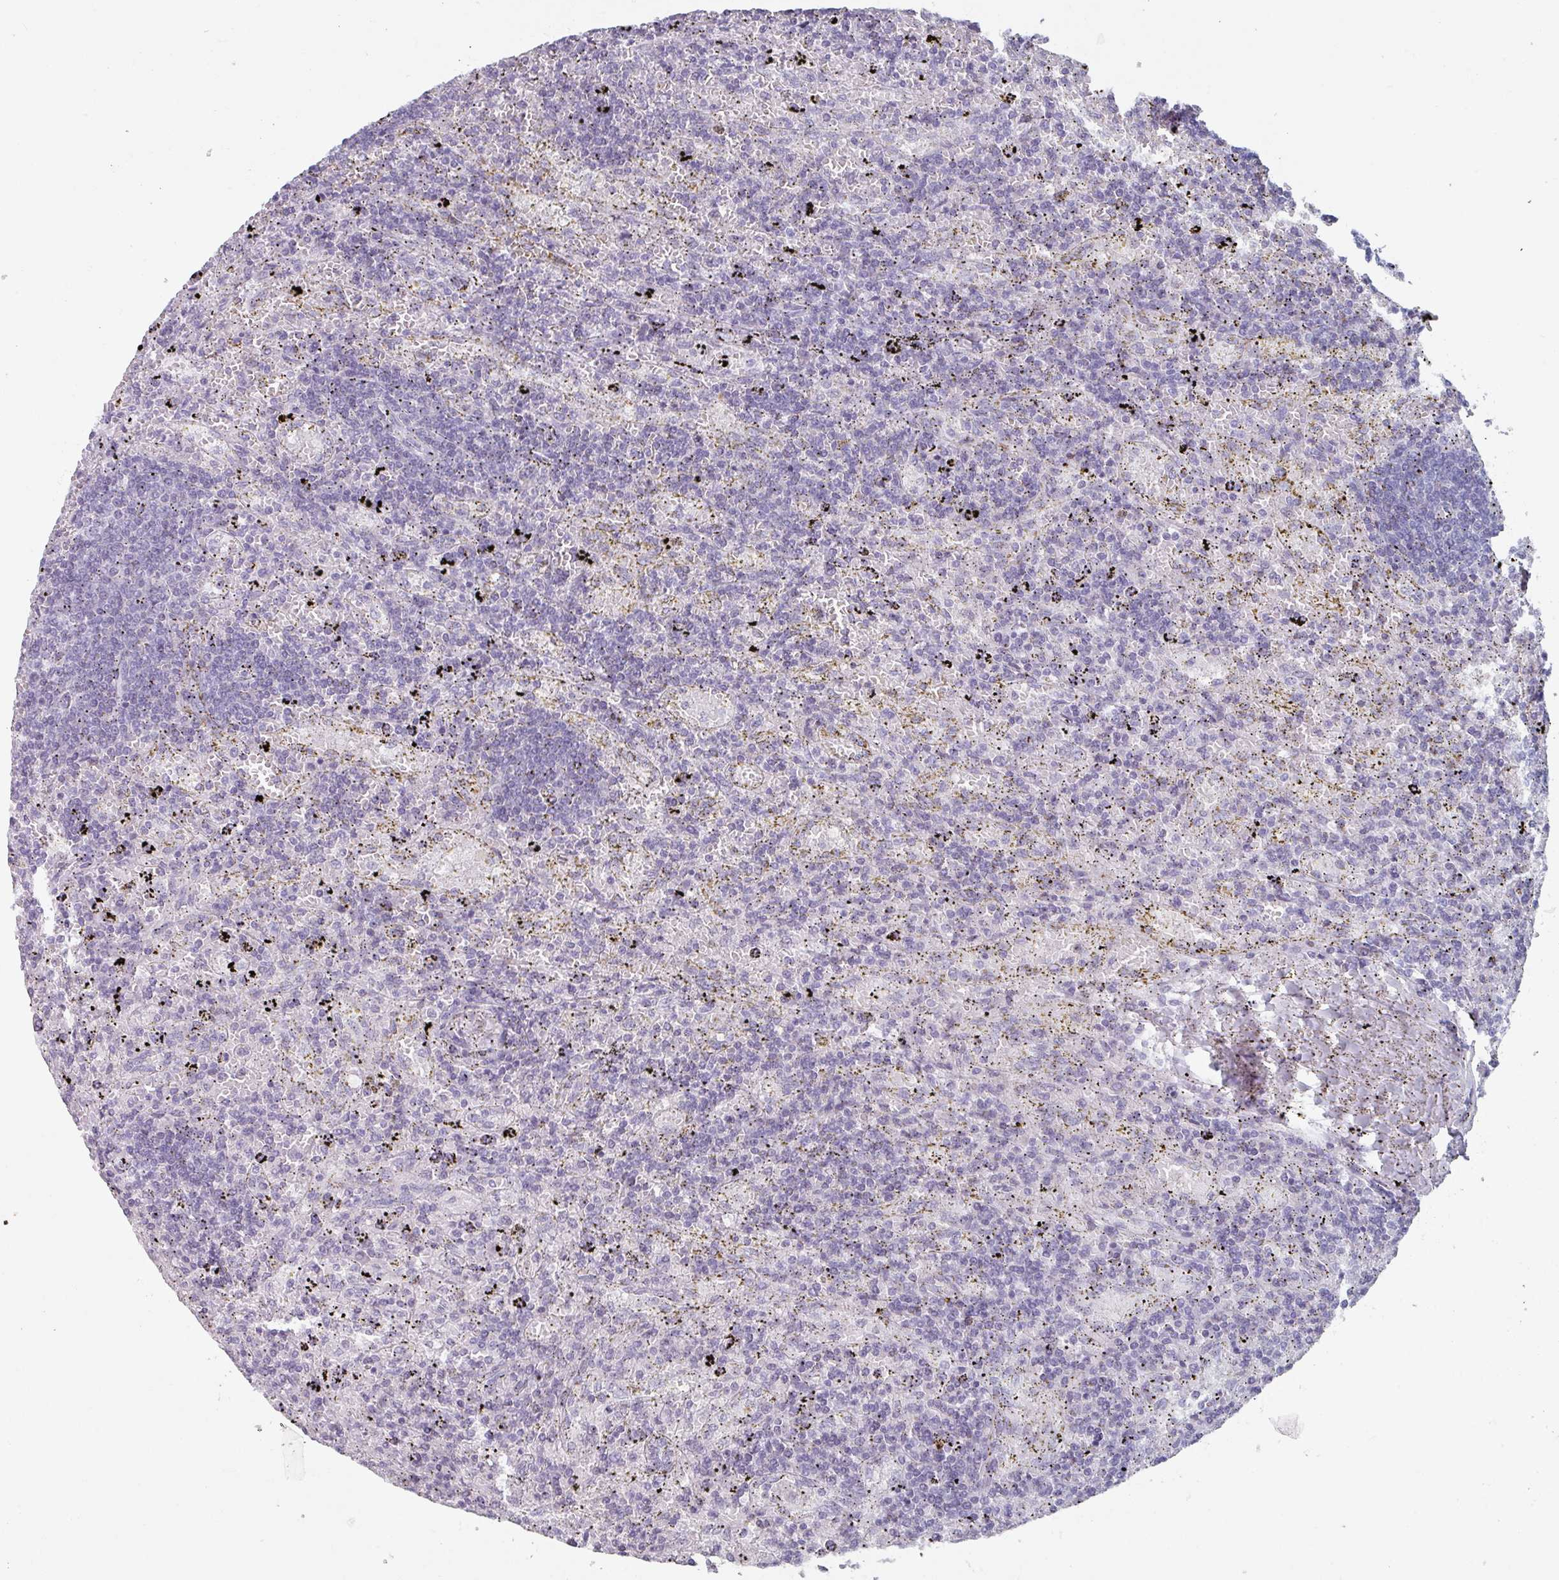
{"staining": {"intensity": "negative", "quantity": "none", "location": "none"}, "tissue": "lymphoma", "cell_type": "Tumor cells", "image_type": "cancer", "snomed": [{"axis": "morphology", "description": "Malignant lymphoma, non-Hodgkin's type, Low grade"}, {"axis": "topography", "description": "Spleen"}], "caption": "Immunohistochemistry histopathology image of neoplastic tissue: lymphoma stained with DAB exhibits no significant protein positivity in tumor cells. (Immunohistochemistry, brightfield microscopy, high magnification).", "gene": "SLC35G2", "patient": {"sex": "male", "age": 76}}